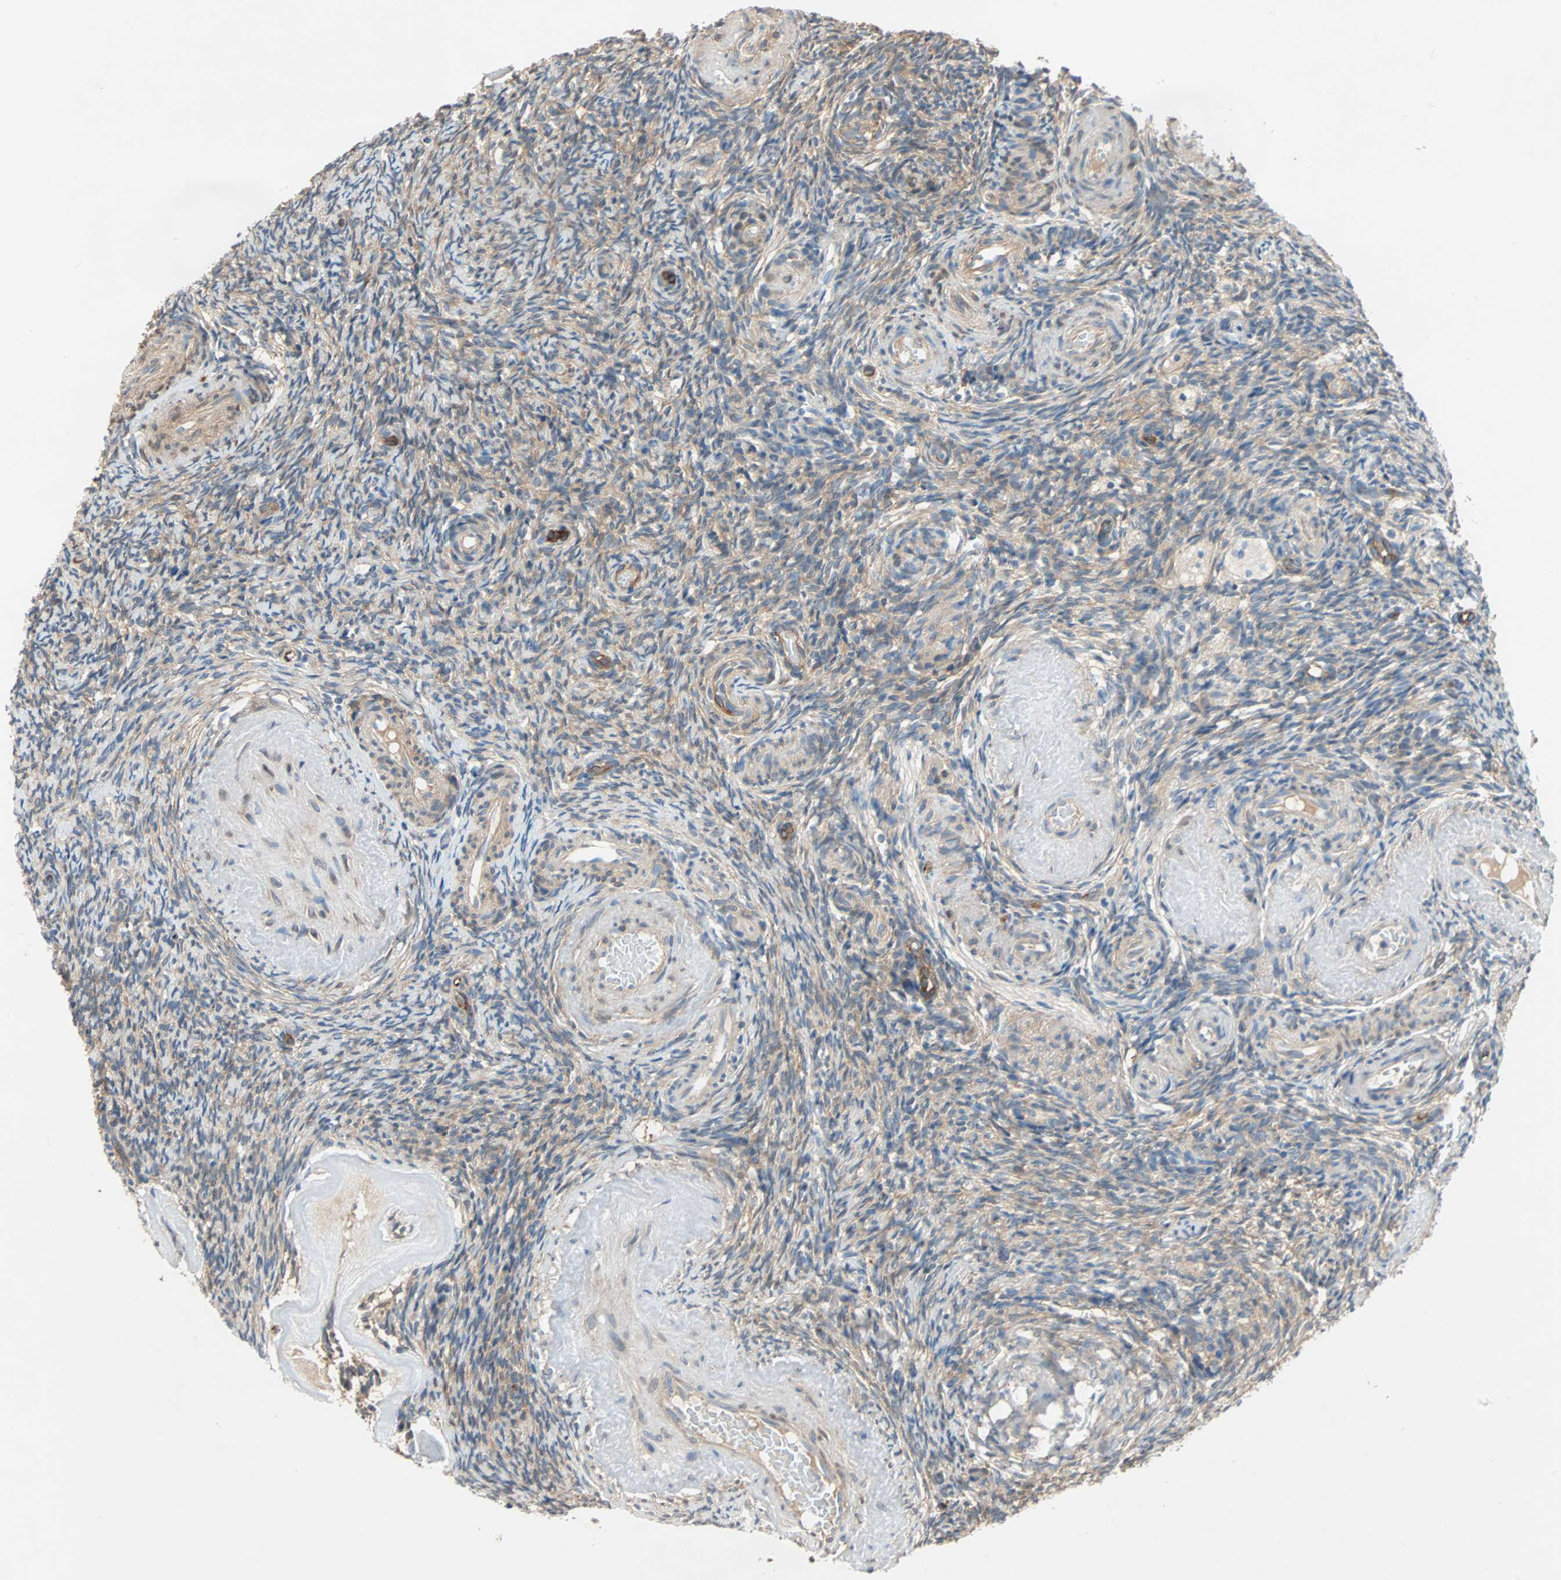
{"staining": {"intensity": "weak", "quantity": ">75%", "location": "cytoplasmic/membranous"}, "tissue": "ovary", "cell_type": "Ovarian stroma cells", "image_type": "normal", "snomed": [{"axis": "morphology", "description": "Normal tissue, NOS"}, {"axis": "topography", "description": "Ovary"}], "caption": "Protein expression by immunohistochemistry (IHC) exhibits weak cytoplasmic/membranous positivity in approximately >75% of ovarian stroma cells in normal ovary. The protein of interest is stained brown, and the nuclei are stained in blue (DAB (3,3'-diaminobenzidine) IHC with brightfield microscopy, high magnification).", "gene": "TNFRSF12A", "patient": {"sex": "female", "age": 60}}